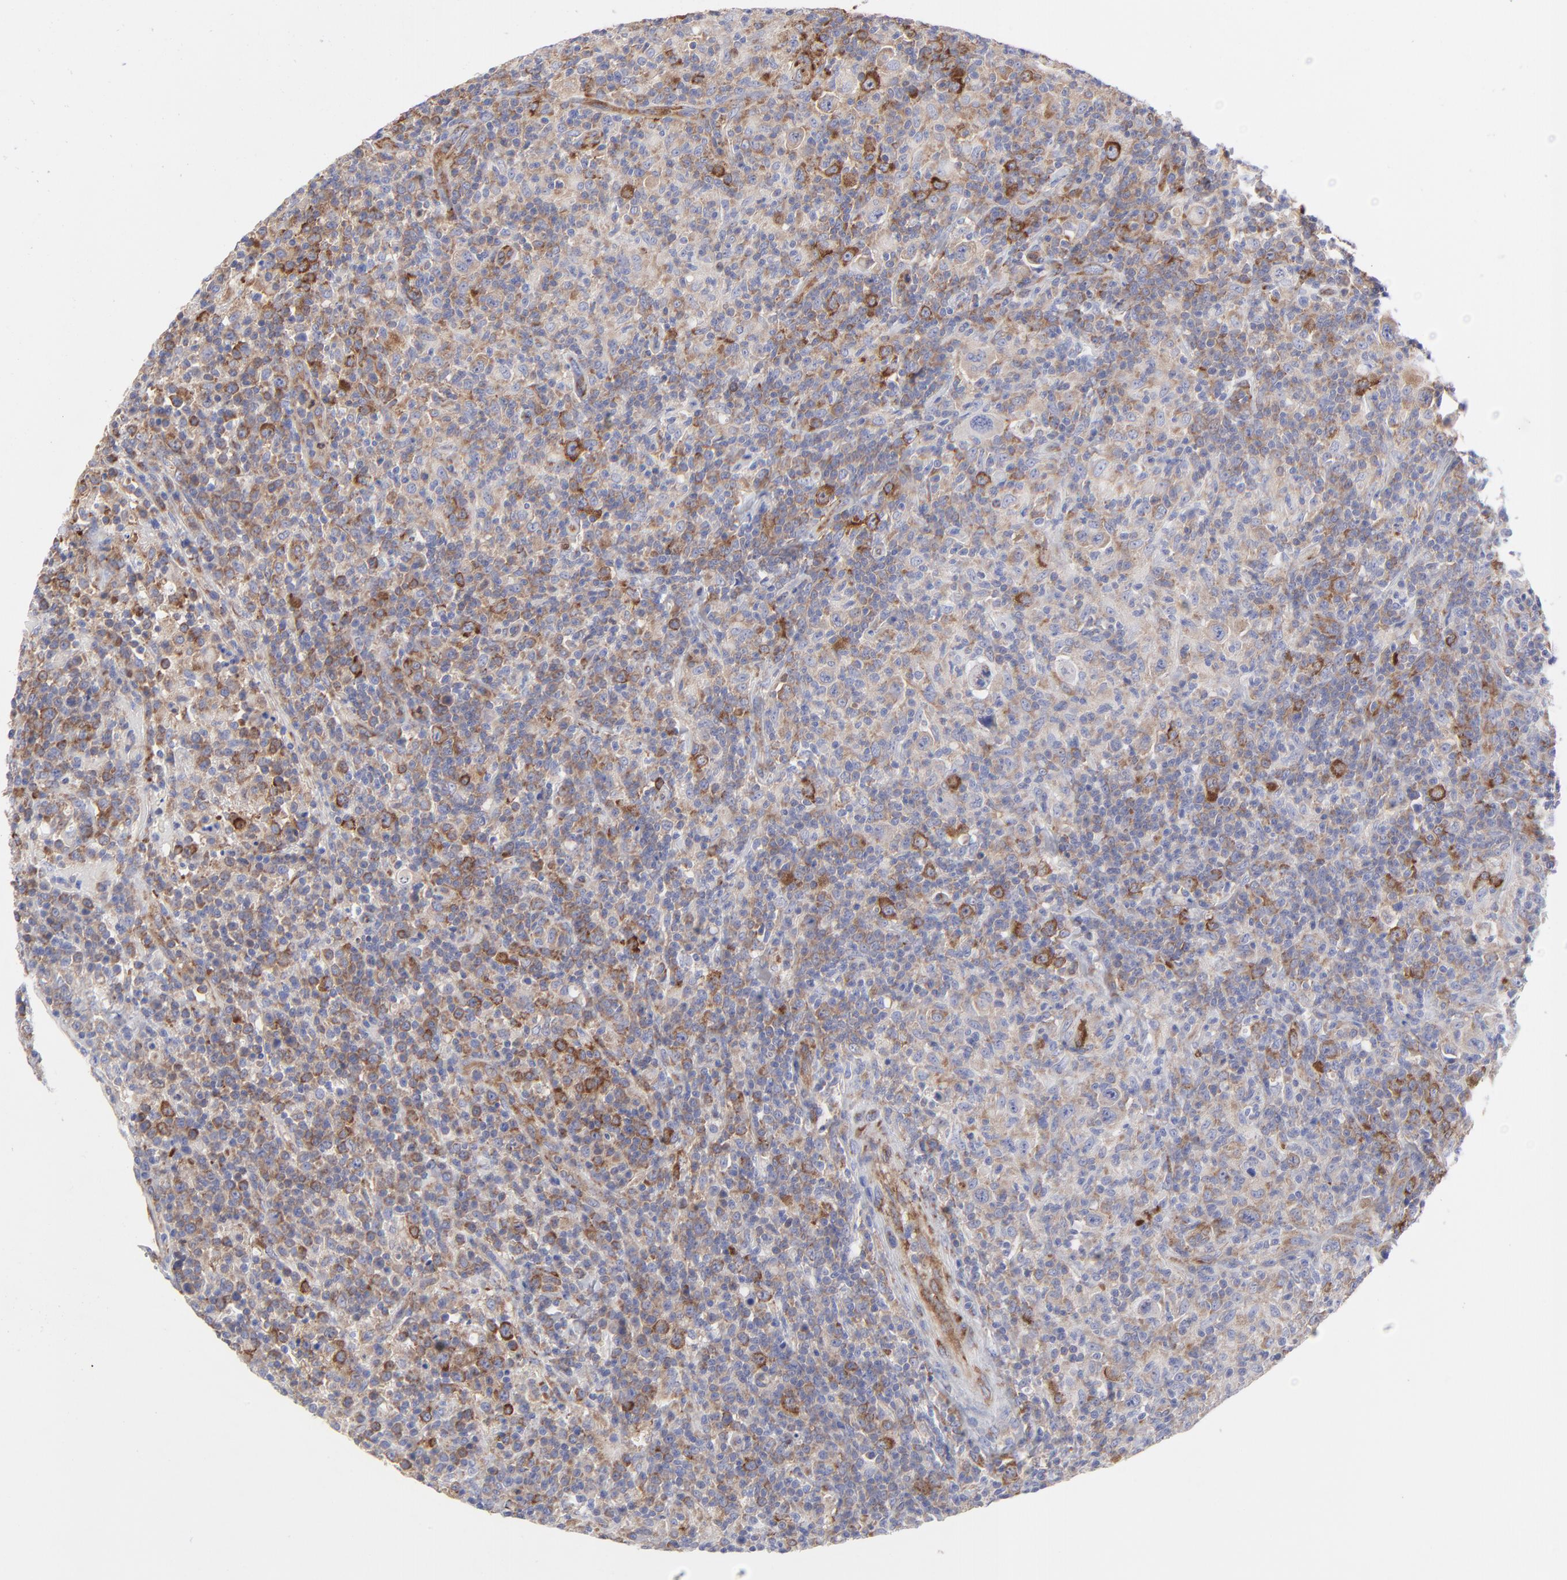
{"staining": {"intensity": "moderate", "quantity": ">75%", "location": "cytoplasmic/membranous"}, "tissue": "lymphoma", "cell_type": "Tumor cells", "image_type": "cancer", "snomed": [{"axis": "morphology", "description": "Hodgkin's disease, NOS"}, {"axis": "topography", "description": "Lymph node"}], "caption": "IHC of Hodgkin's disease demonstrates medium levels of moderate cytoplasmic/membranous staining in about >75% of tumor cells.", "gene": "EIF2AK2", "patient": {"sex": "male", "age": 65}}